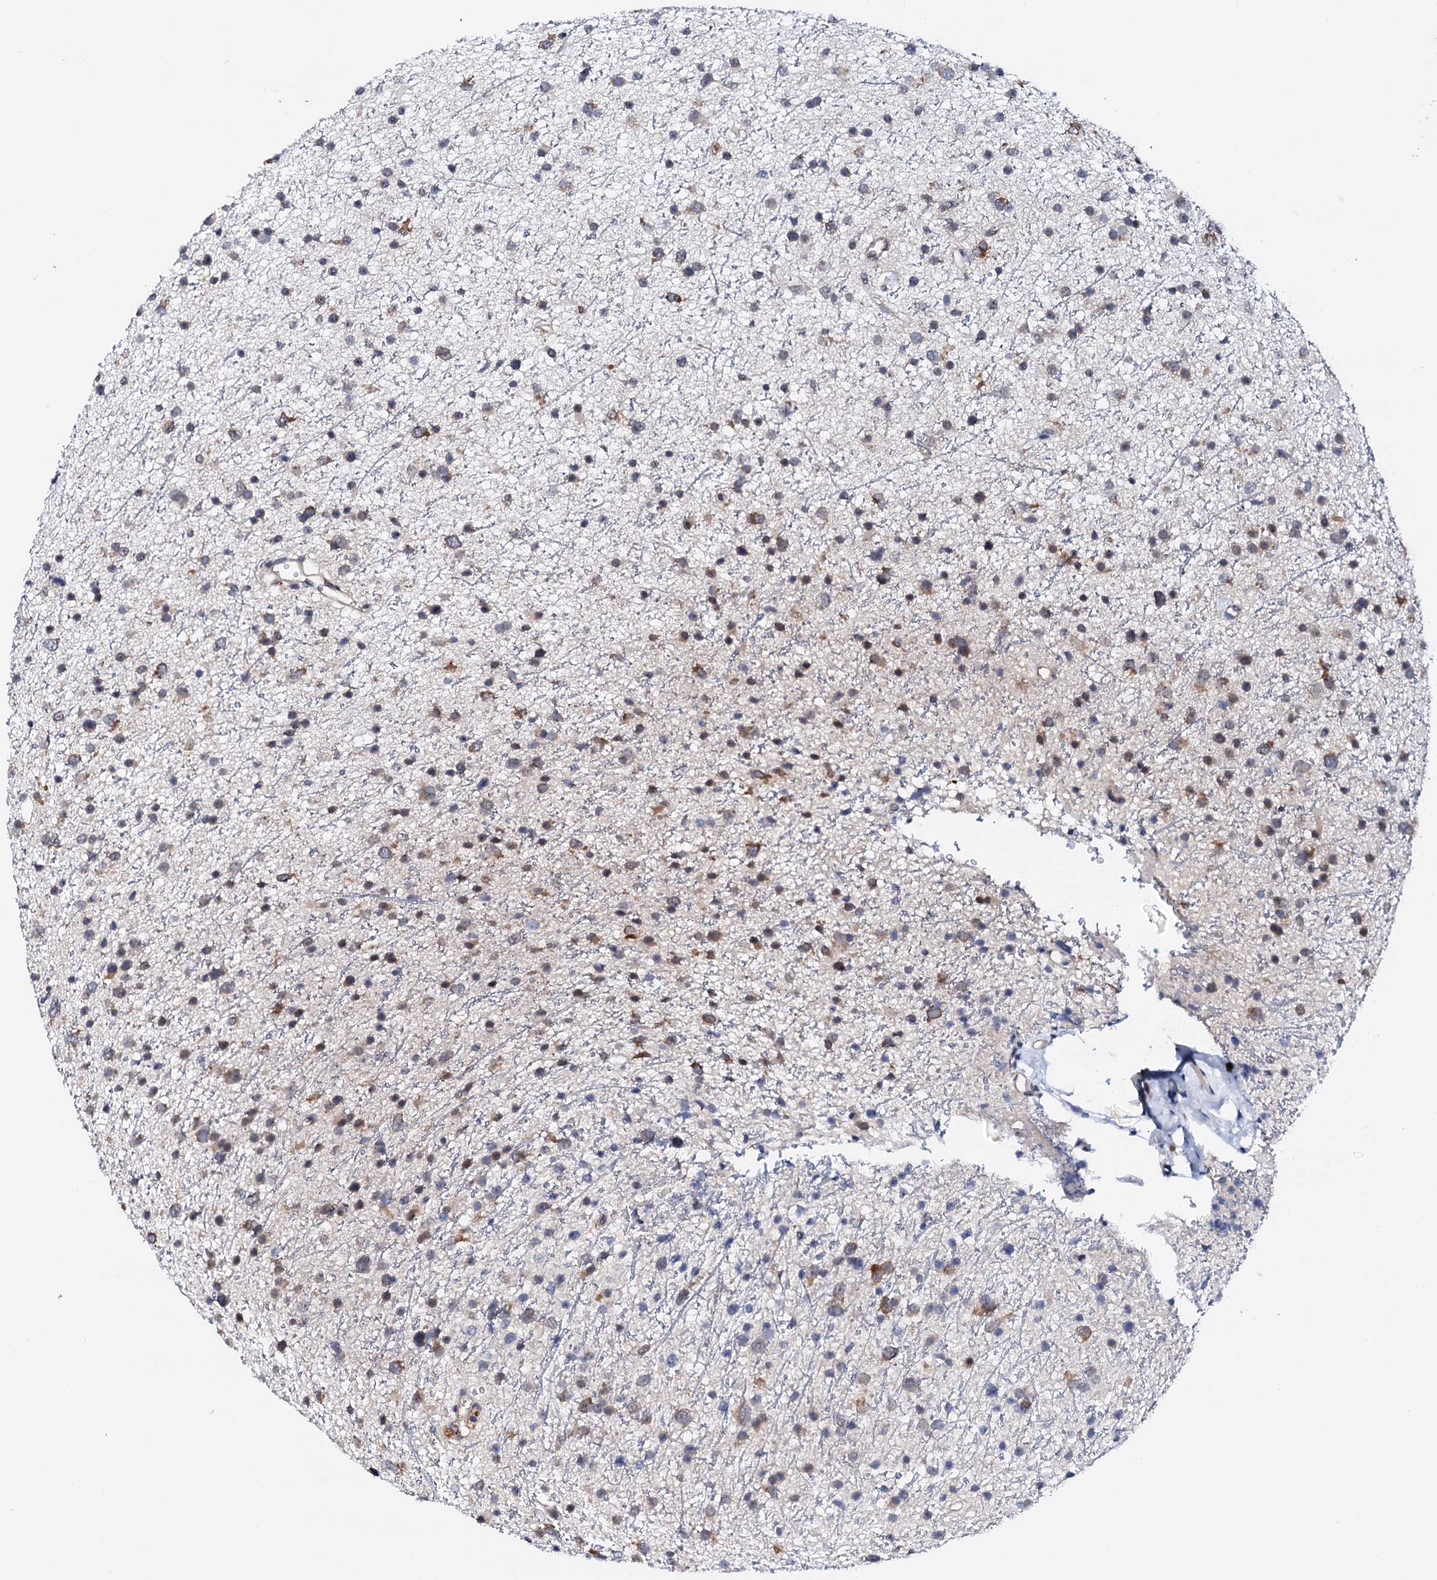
{"staining": {"intensity": "moderate", "quantity": "<25%", "location": "cytoplasmic/membranous"}, "tissue": "glioma", "cell_type": "Tumor cells", "image_type": "cancer", "snomed": [{"axis": "morphology", "description": "Glioma, malignant, Low grade"}, {"axis": "topography", "description": "Cerebral cortex"}], "caption": "Immunohistochemistry (DAB) staining of human malignant glioma (low-grade) reveals moderate cytoplasmic/membranous protein staining in about <25% of tumor cells. The staining was performed using DAB (3,3'-diaminobenzidine), with brown indicating positive protein expression. Nuclei are stained blue with hematoxylin.", "gene": "NUP58", "patient": {"sex": "female", "age": 39}}